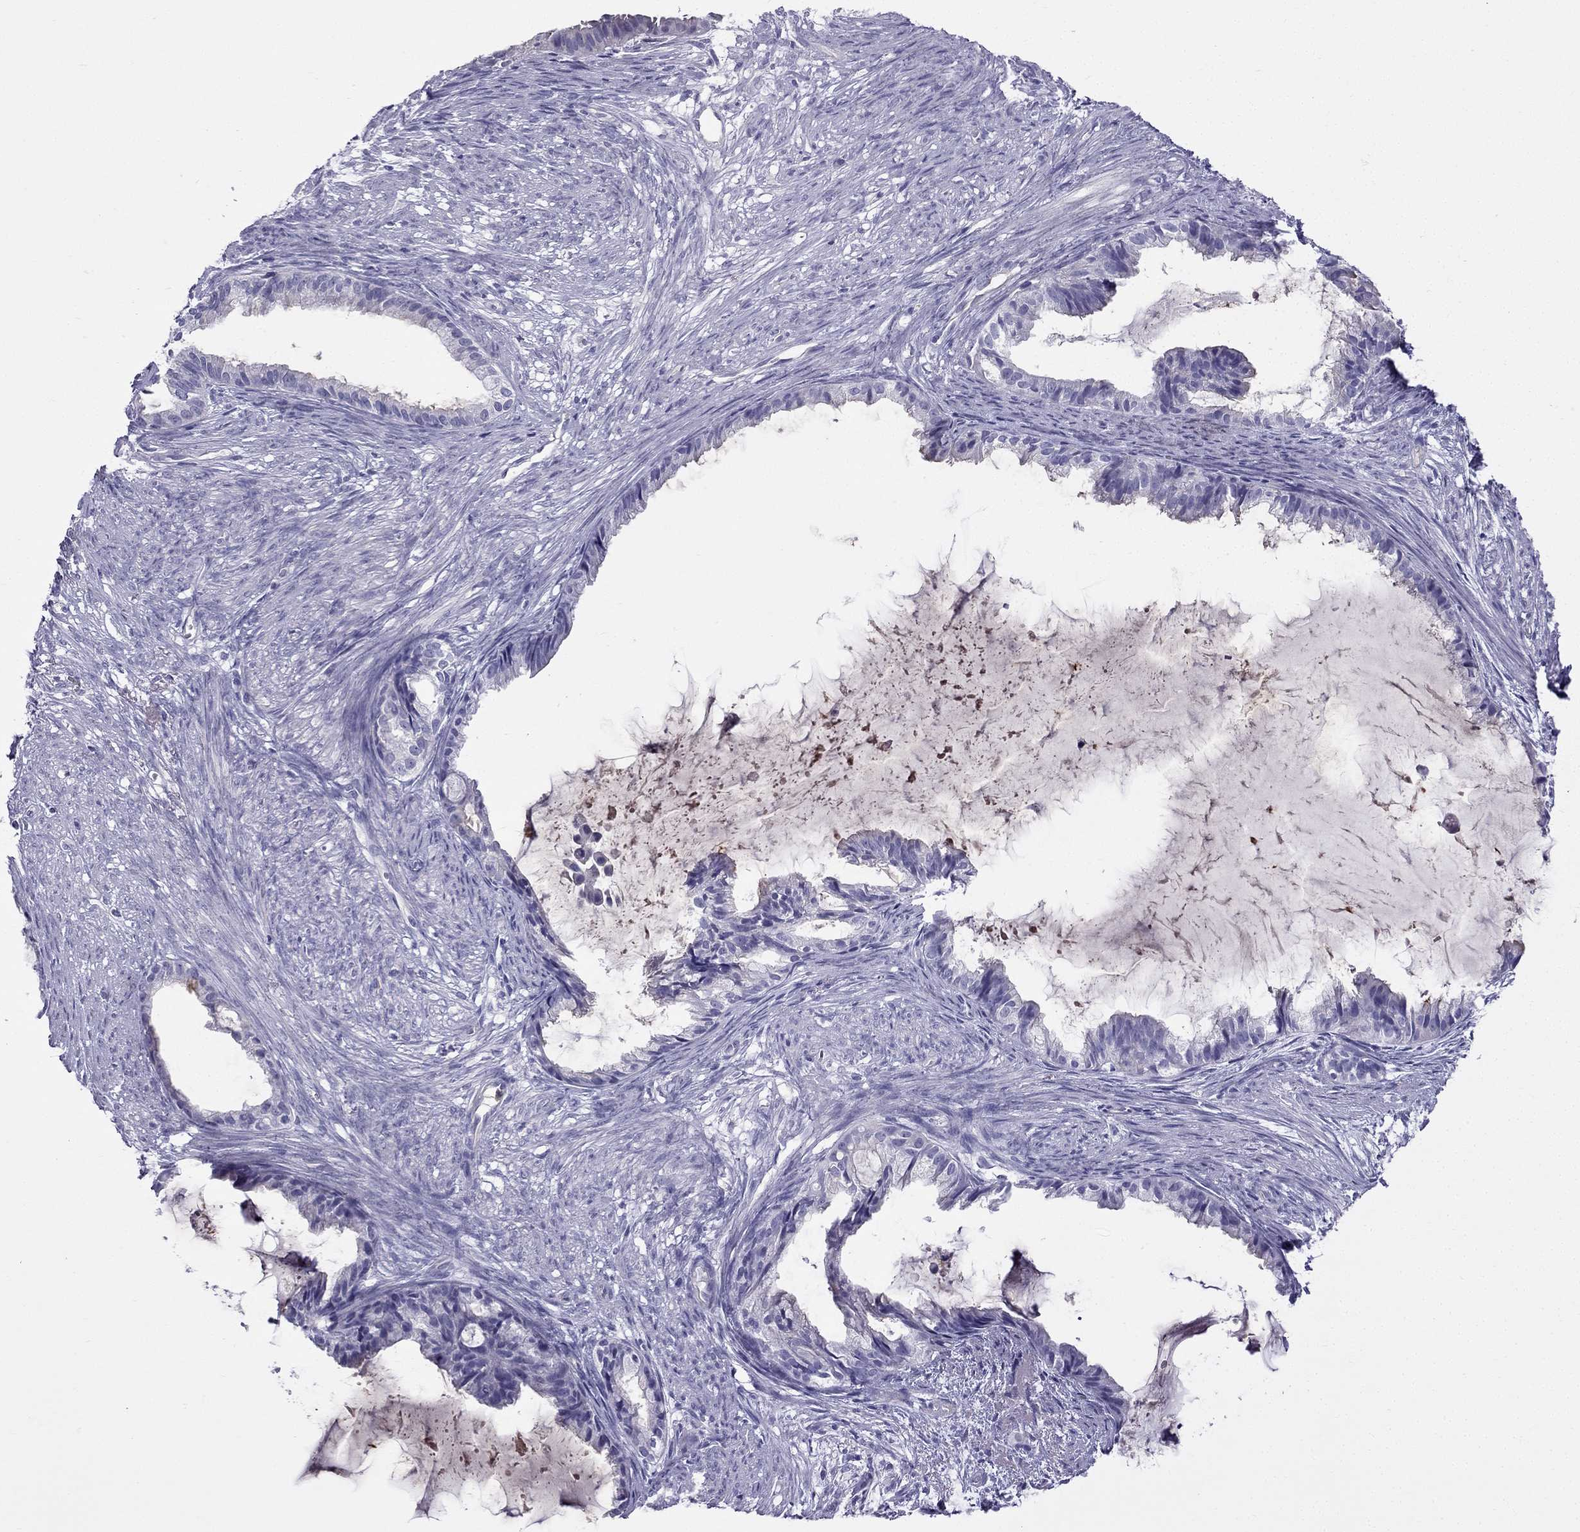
{"staining": {"intensity": "negative", "quantity": "none", "location": "none"}, "tissue": "endometrial cancer", "cell_type": "Tumor cells", "image_type": "cancer", "snomed": [{"axis": "morphology", "description": "Adenocarcinoma, NOS"}, {"axis": "topography", "description": "Endometrium"}], "caption": "DAB (3,3'-diaminobenzidine) immunohistochemical staining of human endometrial cancer demonstrates no significant expression in tumor cells. Nuclei are stained in blue.", "gene": "STOML3", "patient": {"sex": "female", "age": 86}}